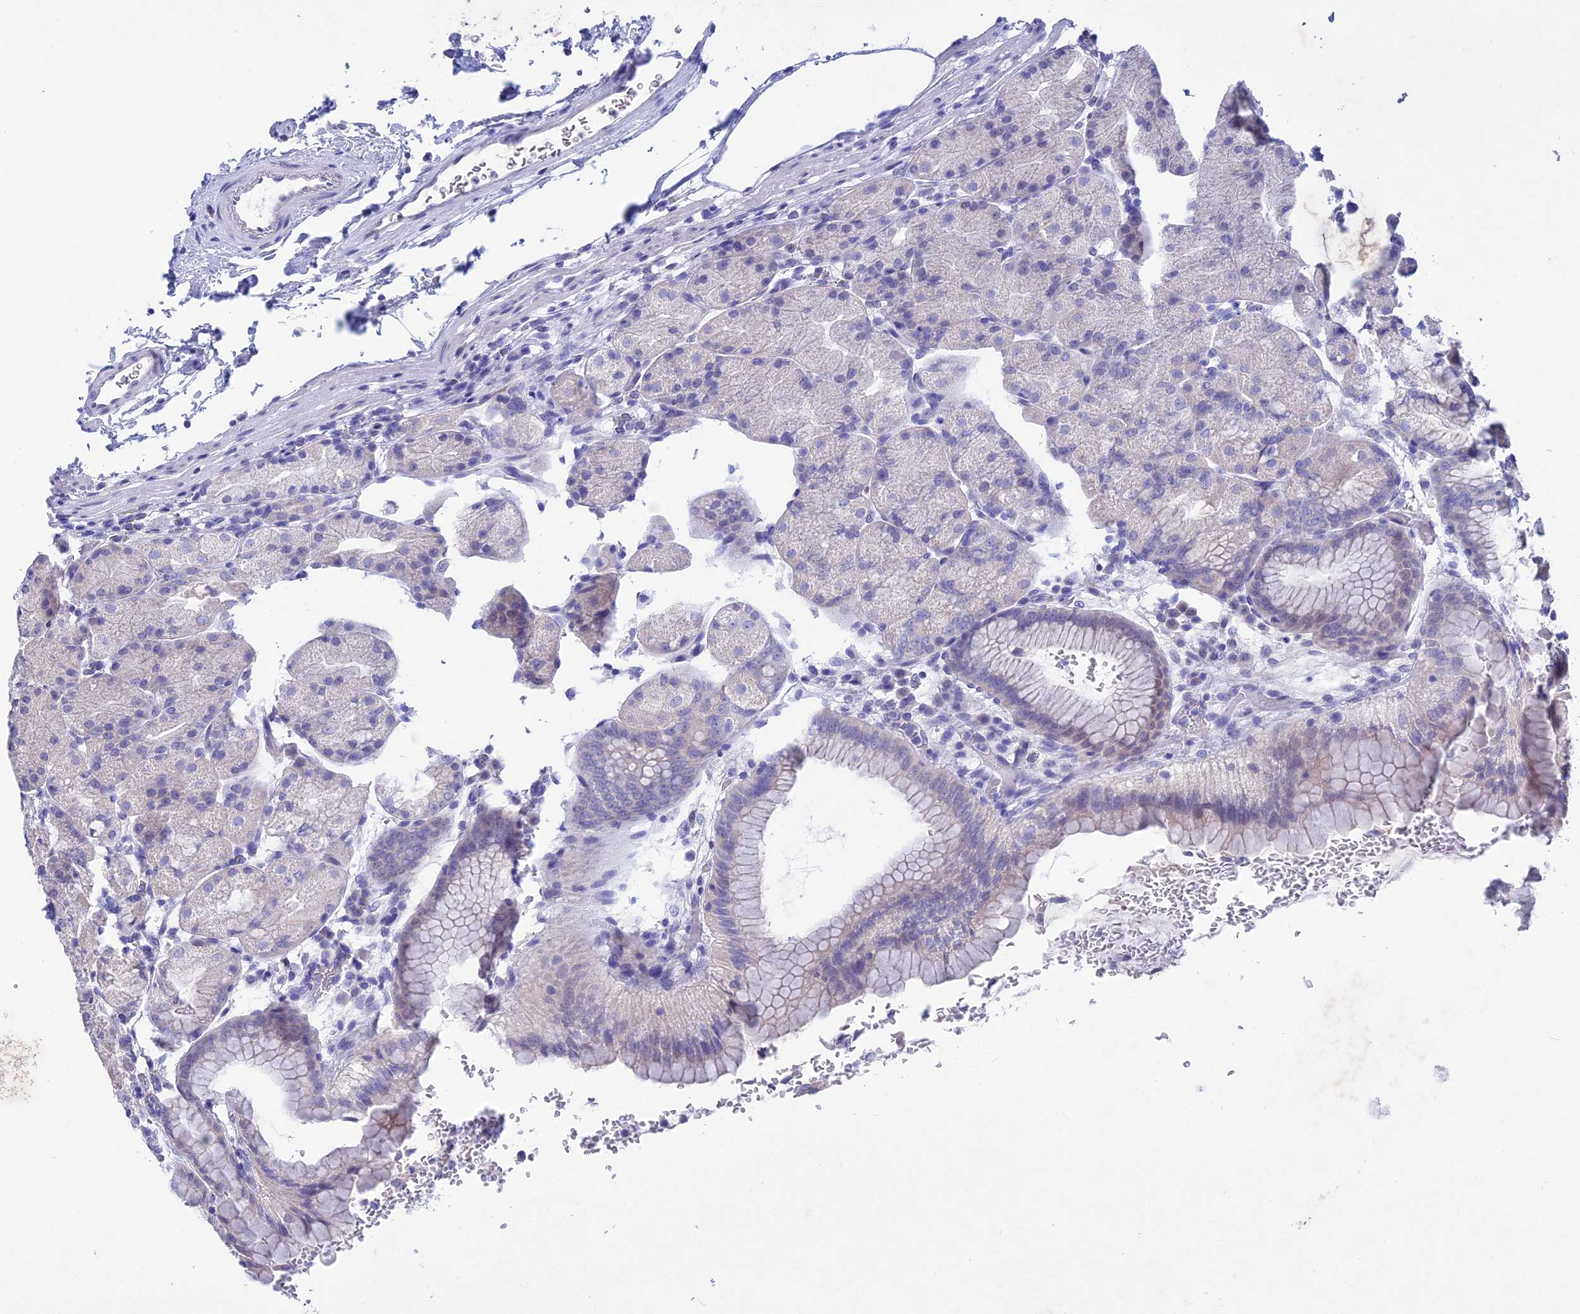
{"staining": {"intensity": "negative", "quantity": "none", "location": "none"}, "tissue": "stomach", "cell_type": "Glandular cells", "image_type": "normal", "snomed": [{"axis": "morphology", "description": "Normal tissue, NOS"}, {"axis": "topography", "description": "Stomach, upper"}, {"axis": "topography", "description": "Stomach, lower"}], "caption": "Stomach stained for a protein using immunohistochemistry (IHC) demonstrates no staining glandular cells.", "gene": "BTBD19", "patient": {"sex": "male", "age": 62}}